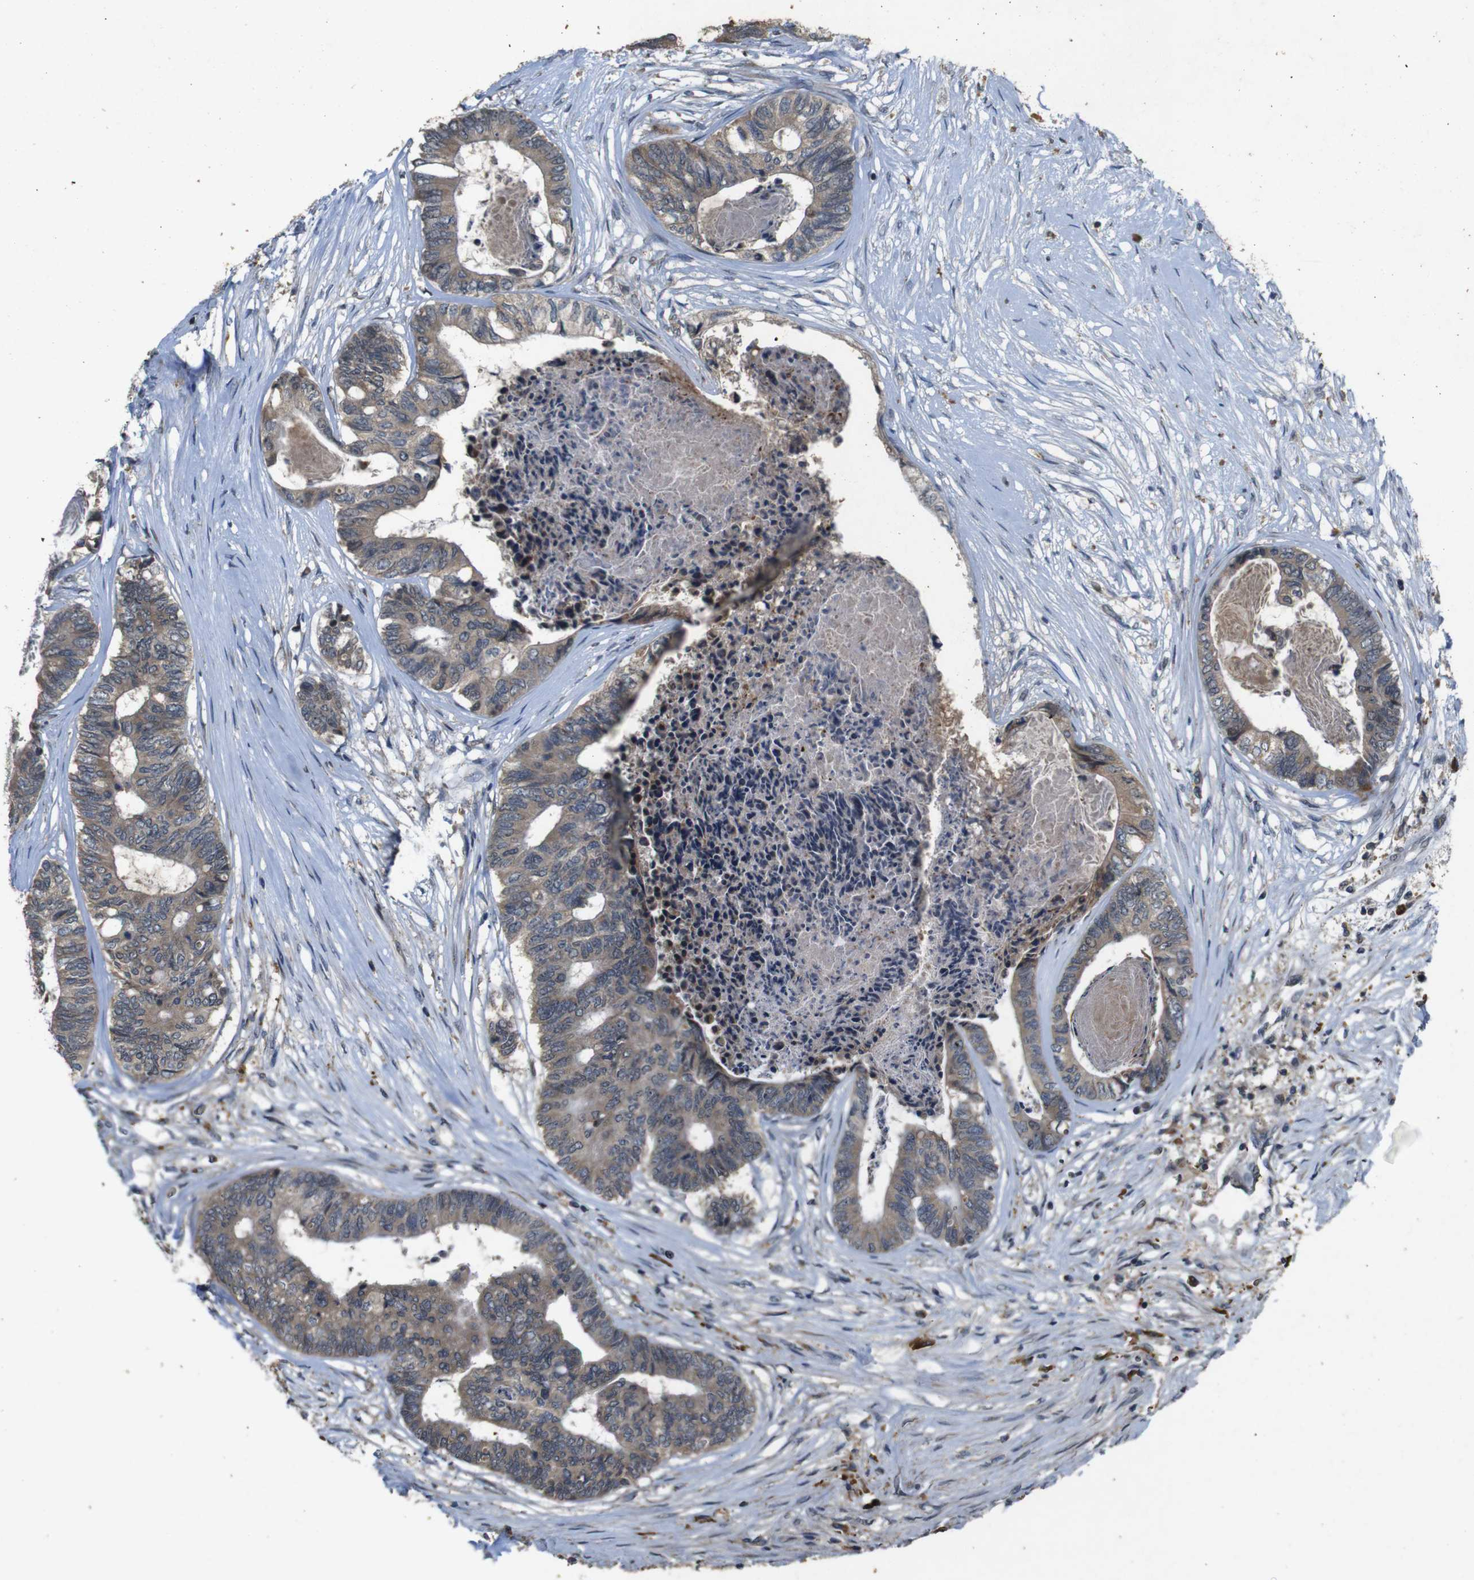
{"staining": {"intensity": "moderate", "quantity": ">75%", "location": "cytoplasmic/membranous"}, "tissue": "colorectal cancer", "cell_type": "Tumor cells", "image_type": "cancer", "snomed": [{"axis": "morphology", "description": "Adenocarcinoma, NOS"}, {"axis": "topography", "description": "Rectum"}], "caption": "The immunohistochemical stain highlights moderate cytoplasmic/membranous expression in tumor cells of colorectal cancer tissue.", "gene": "MAGI2", "patient": {"sex": "male", "age": 63}}